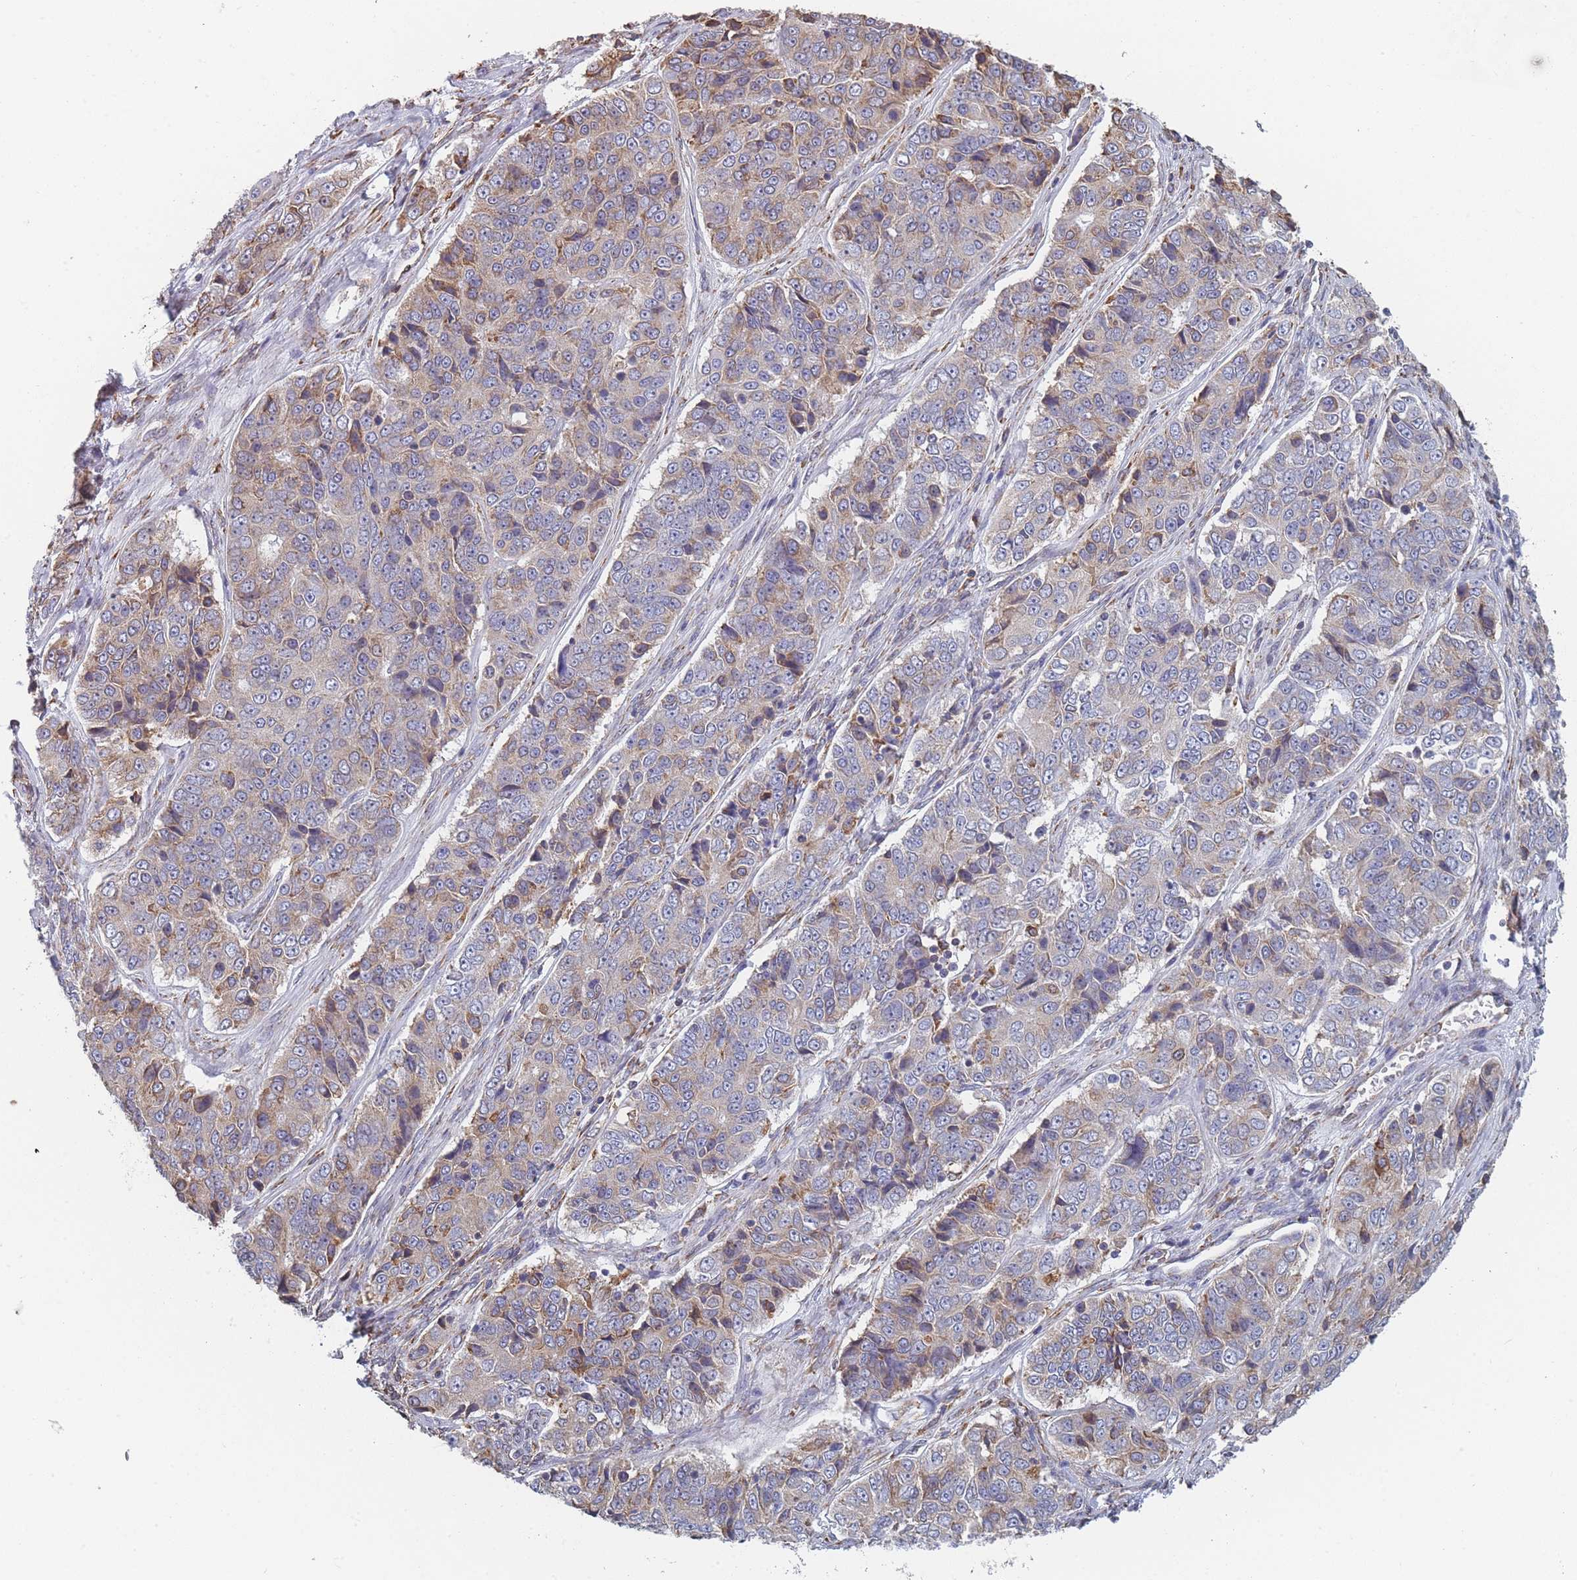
{"staining": {"intensity": "weak", "quantity": "25%-75%", "location": "cytoplasmic/membranous"}, "tissue": "ovarian cancer", "cell_type": "Tumor cells", "image_type": "cancer", "snomed": [{"axis": "morphology", "description": "Carcinoma, endometroid"}, {"axis": "topography", "description": "Ovary"}], "caption": "Approximately 25%-75% of tumor cells in human ovarian cancer show weak cytoplasmic/membranous protein staining as visualized by brown immunohistochemical staining.", "gene": "OR7C2", "patient": {"sex": "female", "age": 51}}